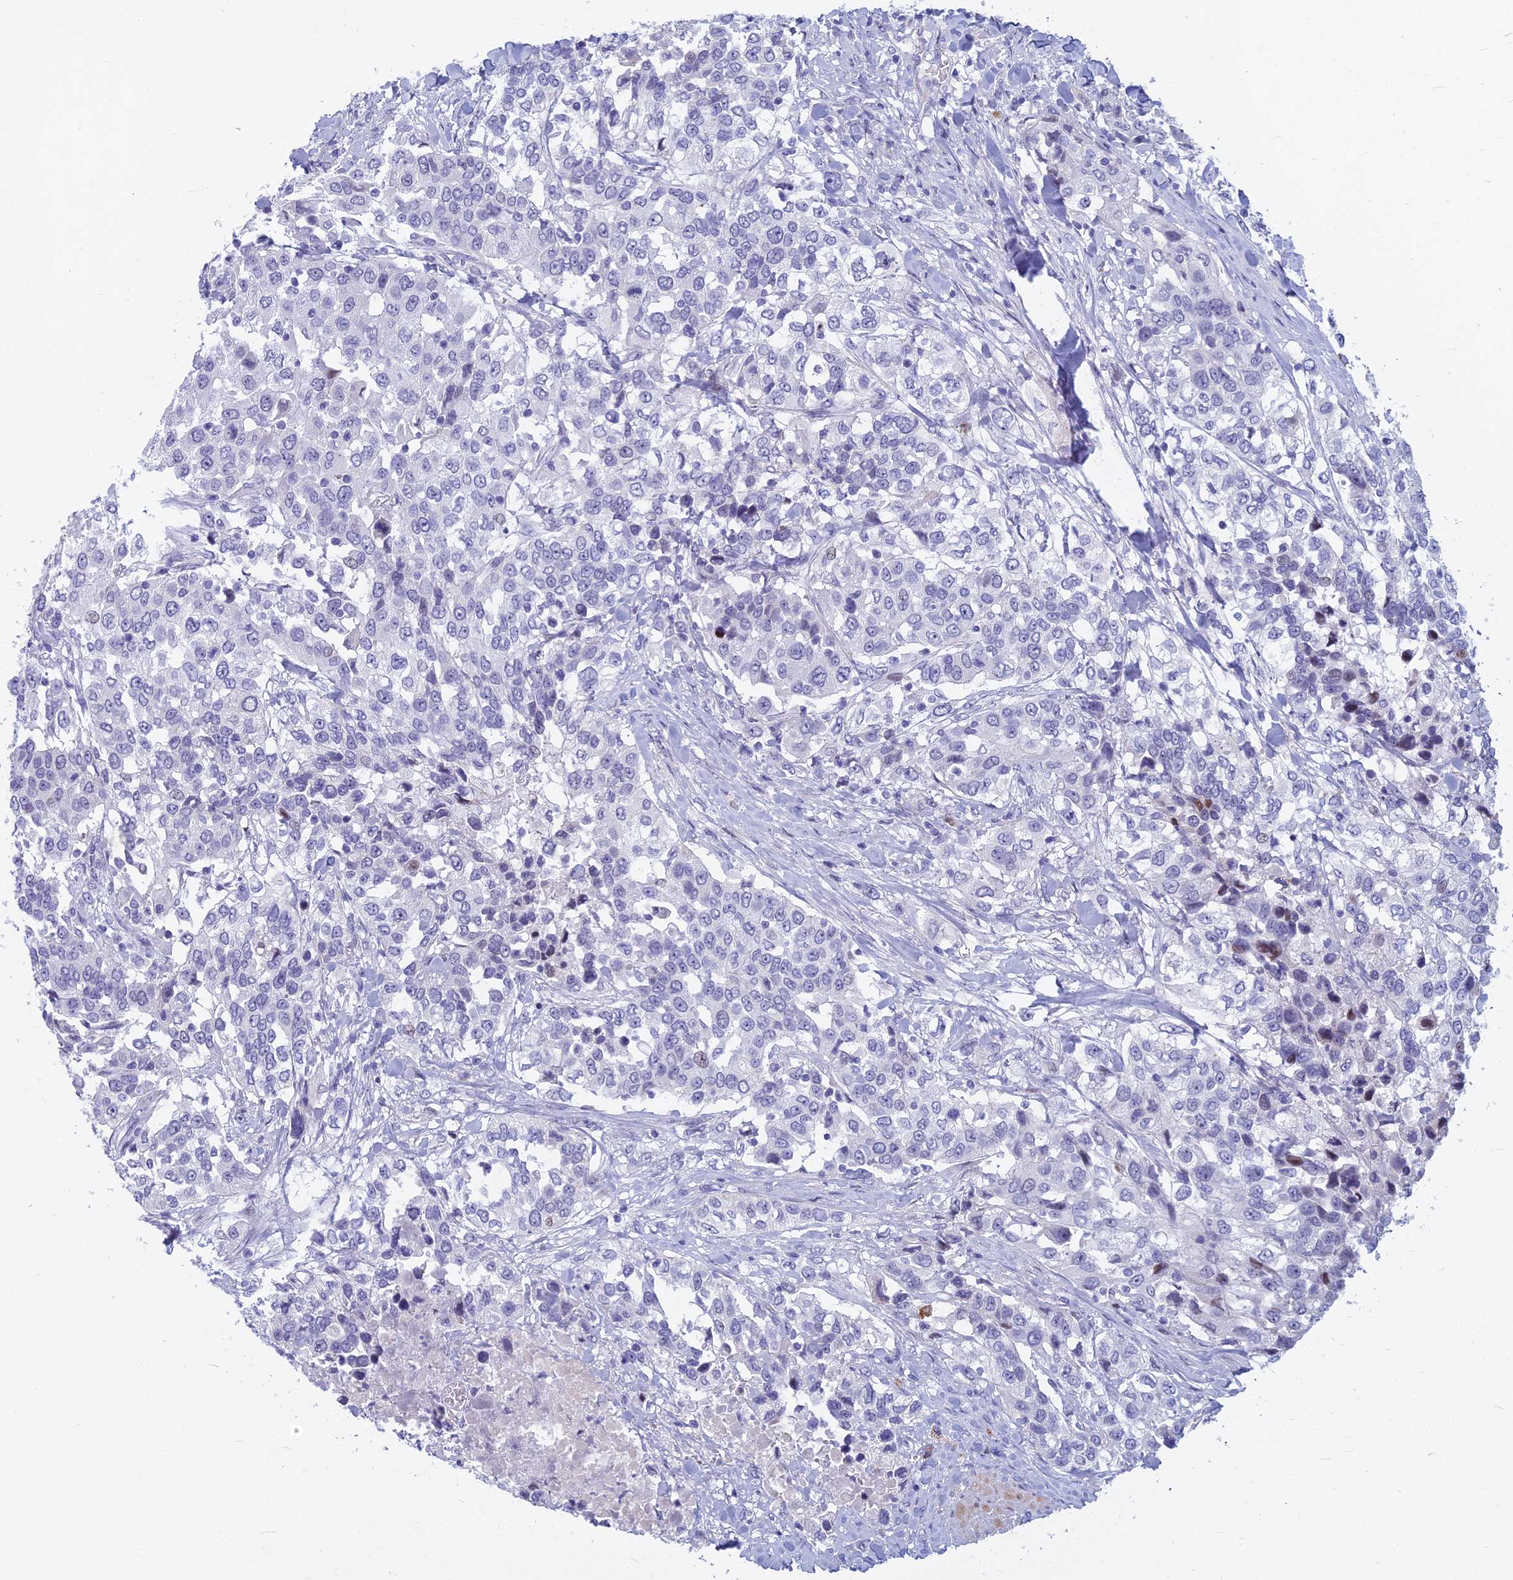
{"staining": {"intensity": "negative", "quantity": "none", "location": "none"}, "tissue": "urothelial cancer", "cell_type": "Tumor cells", "image_type": "cancer", "snomed": [{"axis": "morphology", "description": "Urothelial carcinoma, High grade"}, {"axis": "topography", "description": "Urinary bladder"}], "caption": "This is an IHC histopathology image of human urothelial cancer. There is no expression in tumor cells.", "gene": "MYBPC2", "patient": {"sex": "female", "age": 80}}